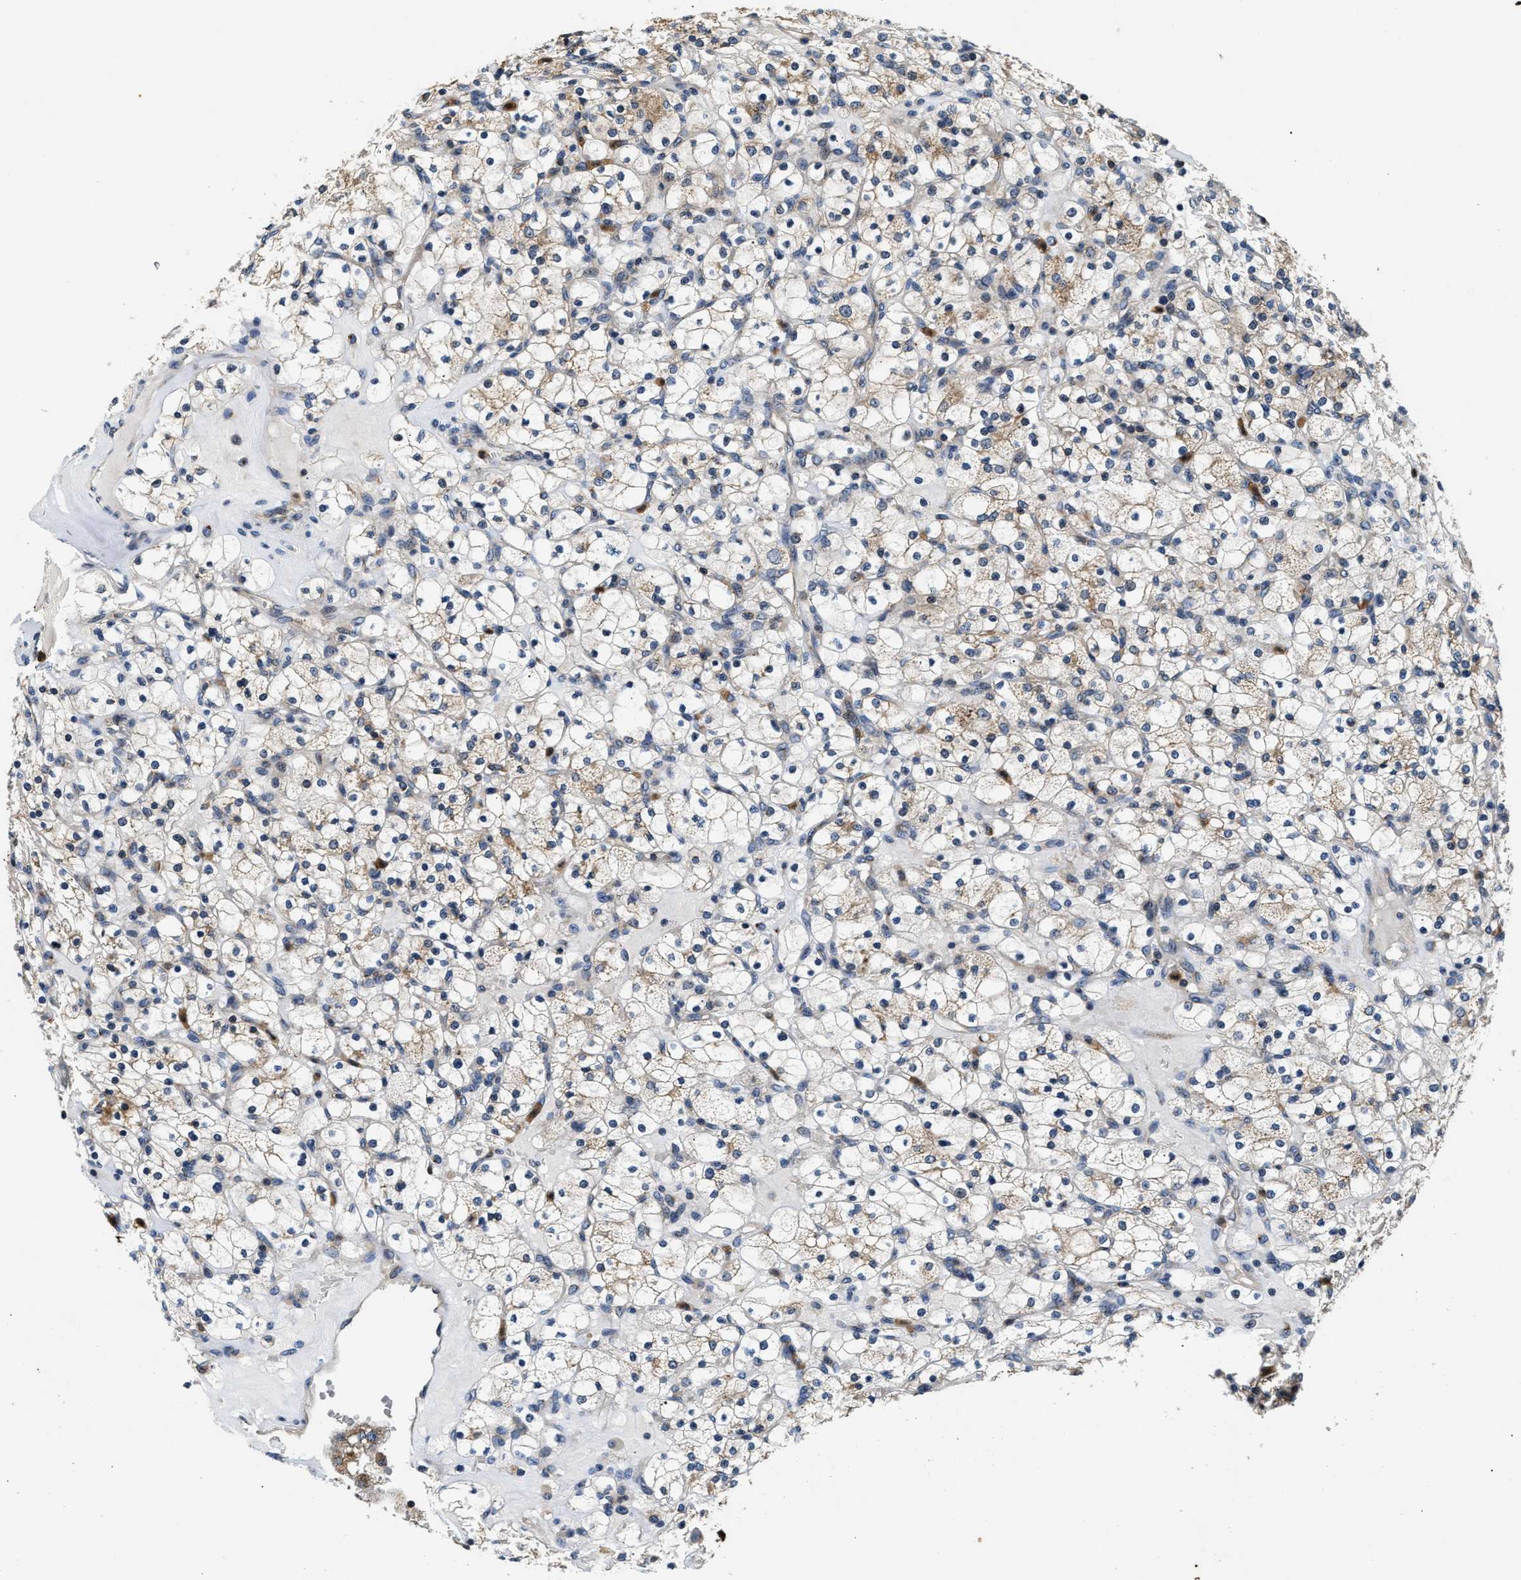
{"staining": {"intensity": "weak", "quantity": "<25%", "location": "cytoplasmic/membranous"}, "tissue": "renal cancer", "cell_type": "Tumor cells", "image_type": "cancer", "snomed": [{"axis": "morphology", "description": "Adenocarcinoma, NOS"}, {"axis": "topography", "description": "Kidney"}], "caption": "There is no significant staining in tumor cells of renal adenocarcinoma.", "gene": "CHUK", "patient": {"sex": "female", "age": 83}}